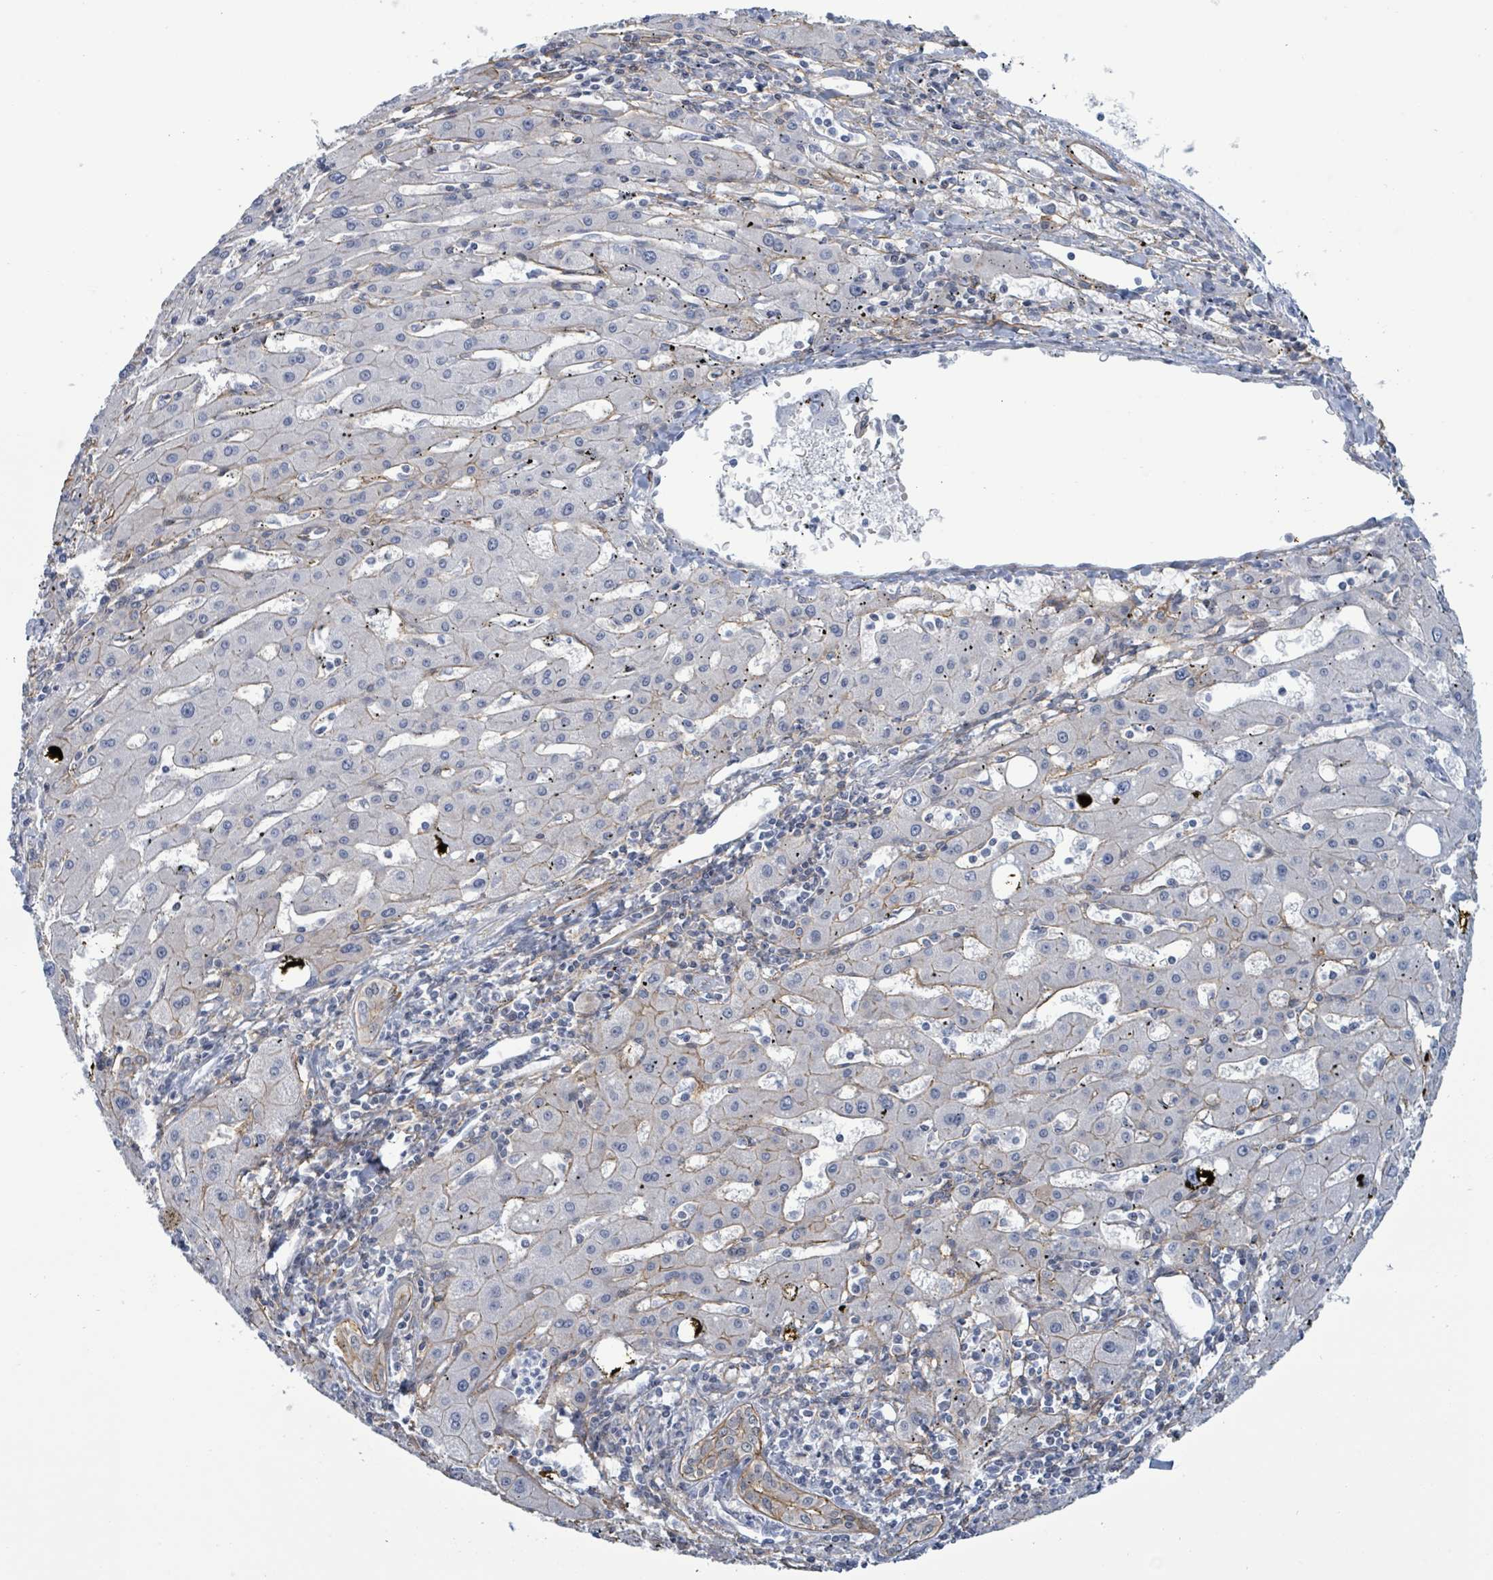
{"staining": {"intensity": "negative", "quantity": "none", "location": "none"}, "tissue": "liver cancer", "cell_type": "Tumor cells", "image_type": "cancer", "snomed": [{"axis": "morphology", "description": "Carcinoma, Hepatocellular, NOS"}, {"axis": "topography", "description": "Liver"}], "caption": "Immunohistochemistry (IHC) image of neoplastic tissue: liver hepatocellular carcinoma stained with DAB (3,3'-diaminobenzidine) shows no significant protein positivity in tumor cells.", "gene": "DMRTC1B", "patient": {"sex": "male", "age": 72}}